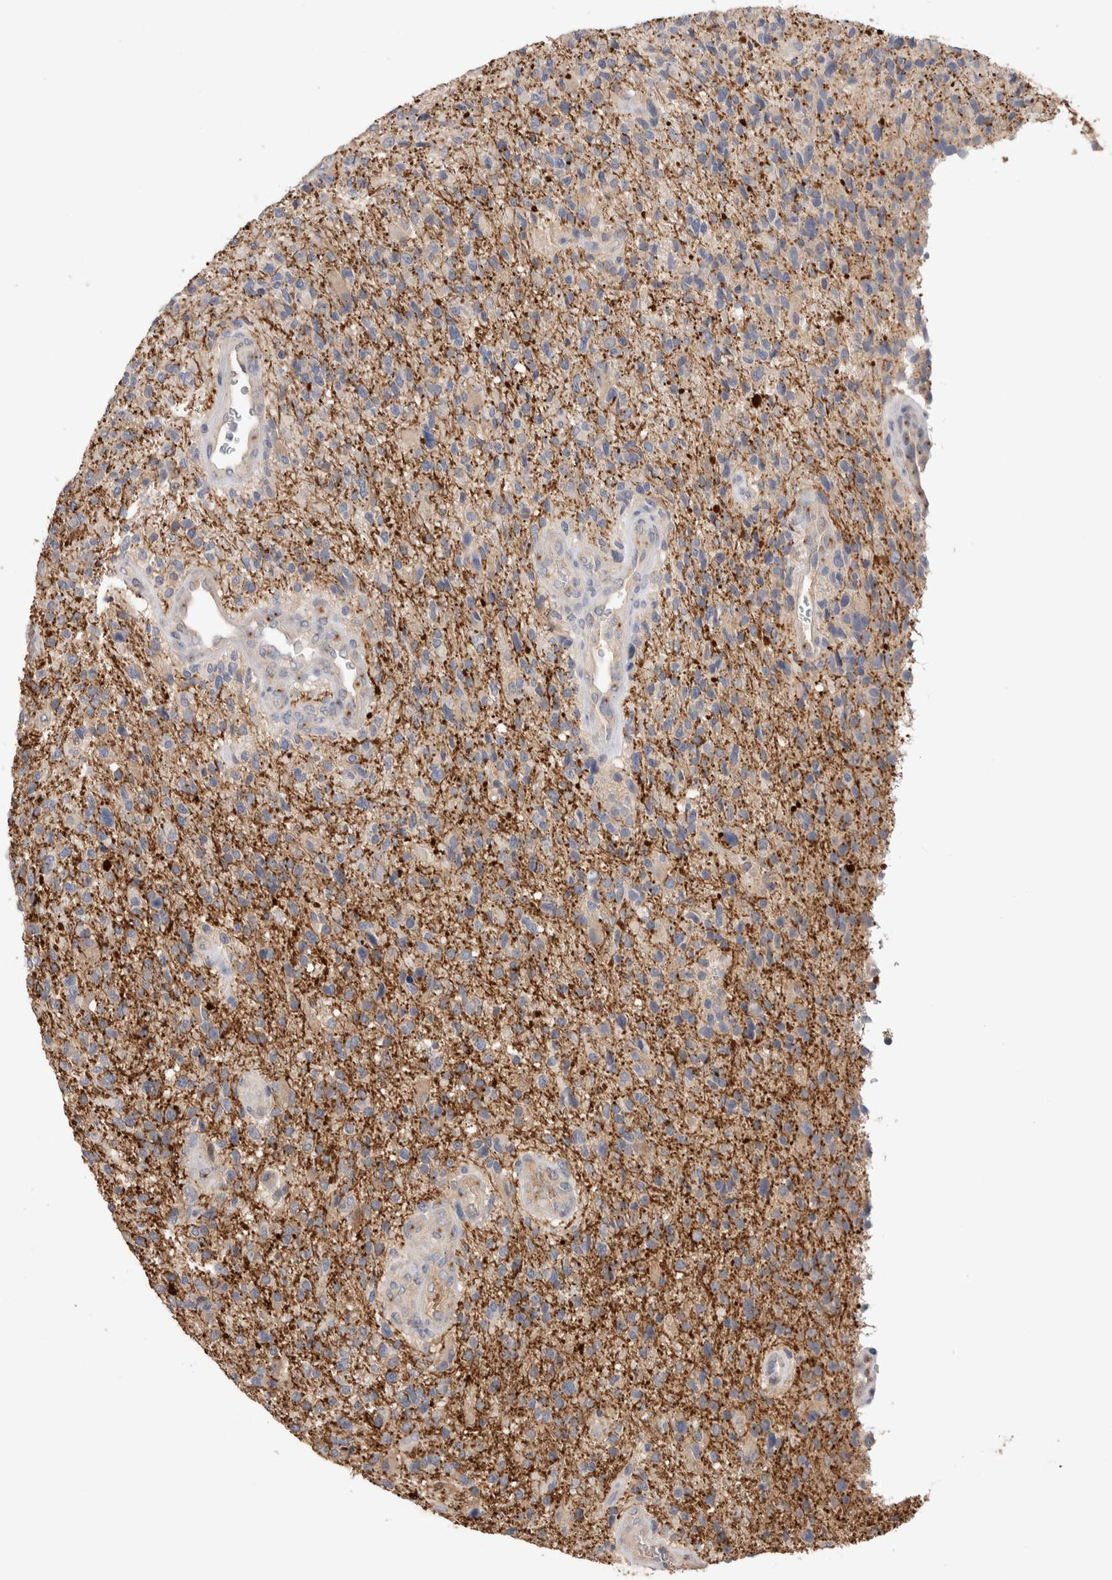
{"staining": {"intensity": "weak", "quantity": "<25%", "location": "cytoplasmic/membranous"}, "tissue": "glioma", "cell_type": "Tumor cells", "image_type": "cancer", "snomed": [{"axis": "morphology", "description": "Glioma, malignant, High grade"}, {"axis": "topography", "description": "Brain"}], "caption": "Malignant glioma (high-grade) stained for a protein using IHC reveals no expression tumor cells.", "gene": "PPP3CC", "patient": {"sex": "male", "age": 72}}